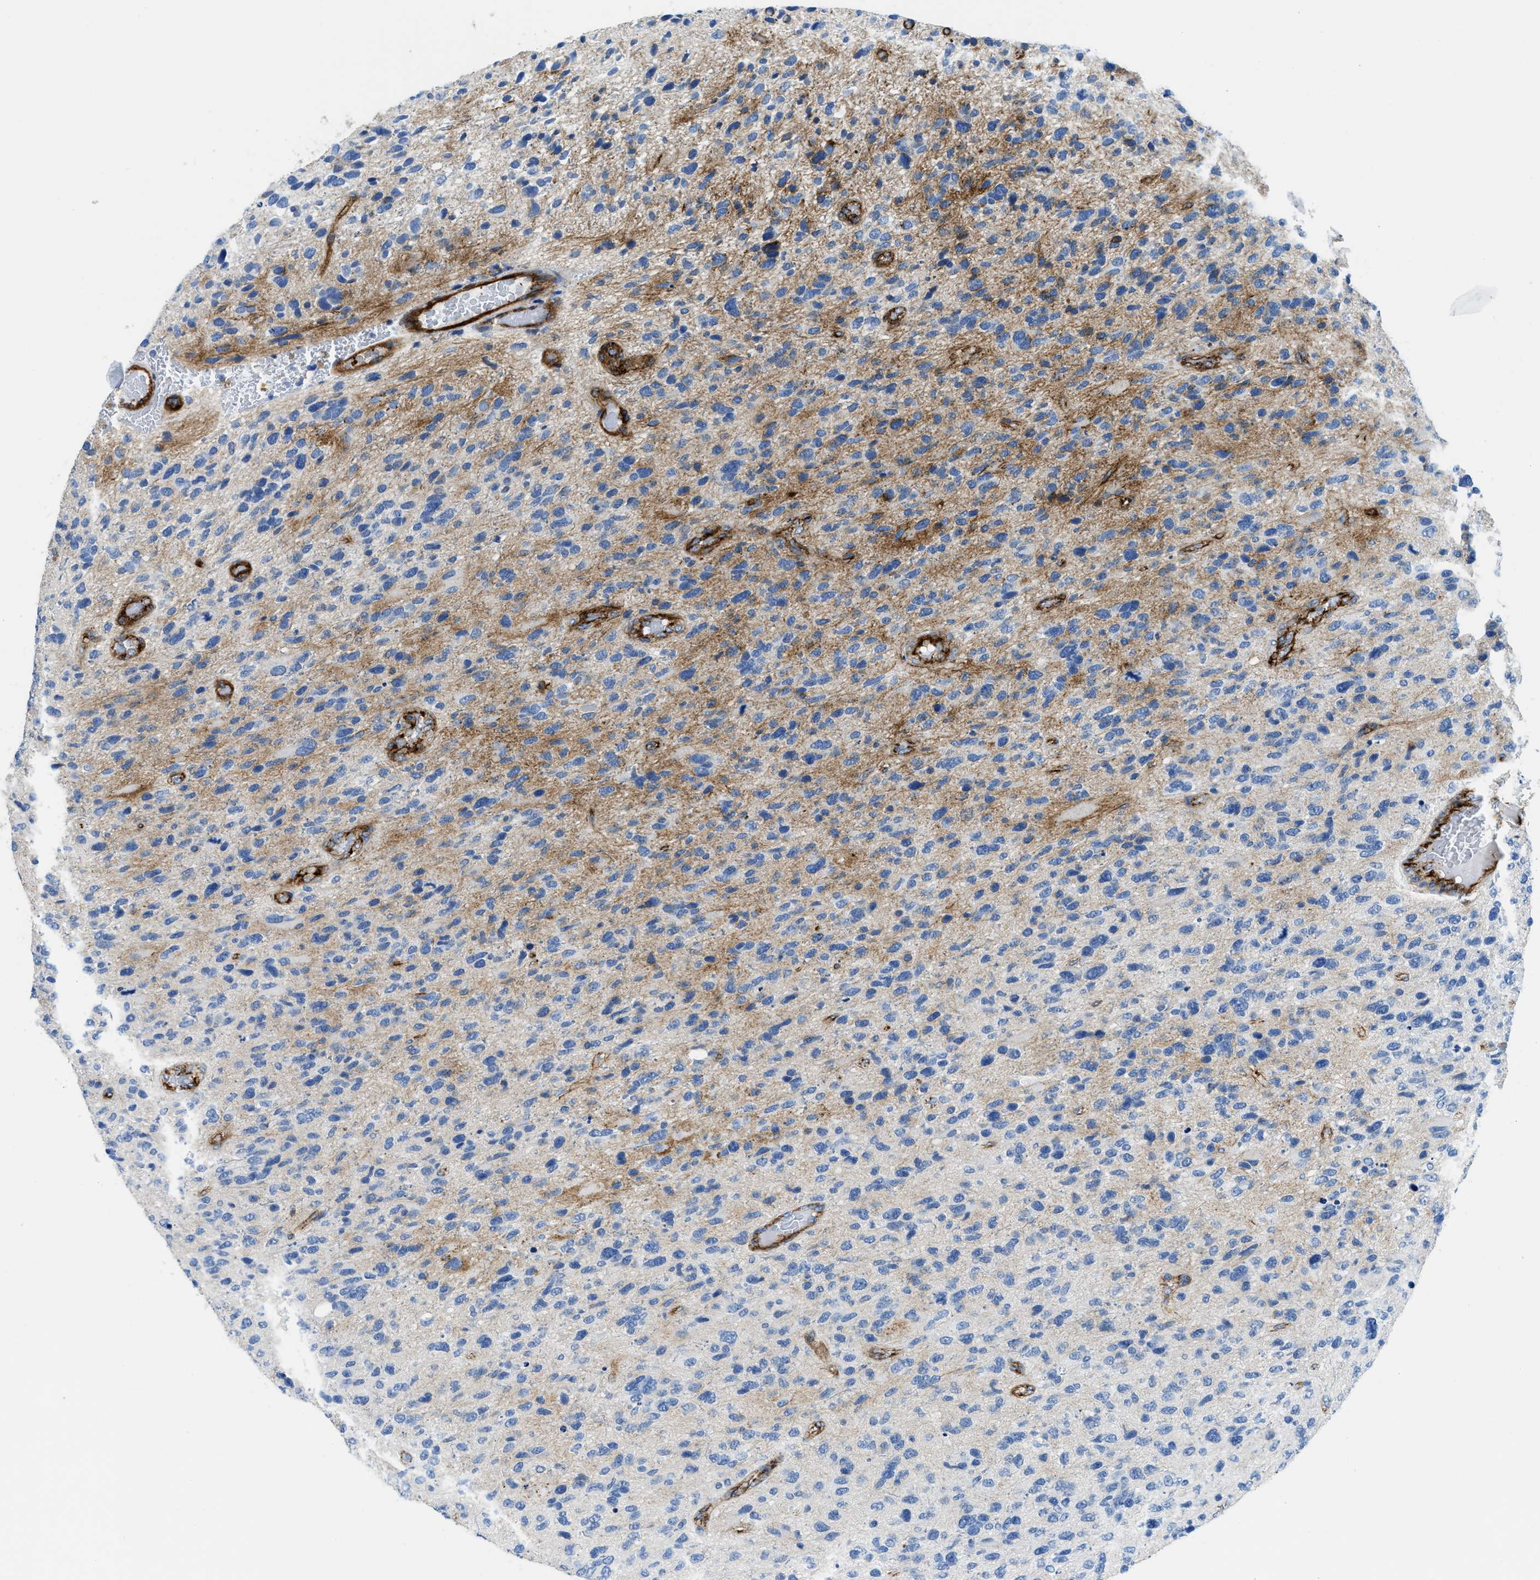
{"staining": {"intensity": "weak", "quantity": "<25%", "location": "cytoplasmic/membranous"}, "tissue": "glioma", "cell_type": "Tumor cells", "image_type": "cancer", "snomed": [{"axis": "morphology", "description": "Glioma, malignant, High grade"}, {"axis": "topography", "description": "Brain"}], "caption": "IHC micrograph of neoplastic tissue: human glioma stained with DAB reveals no significant protein staining in tumor cells.", "gene": "CUTA", "patient": {"sex": "female", "age": 58}}